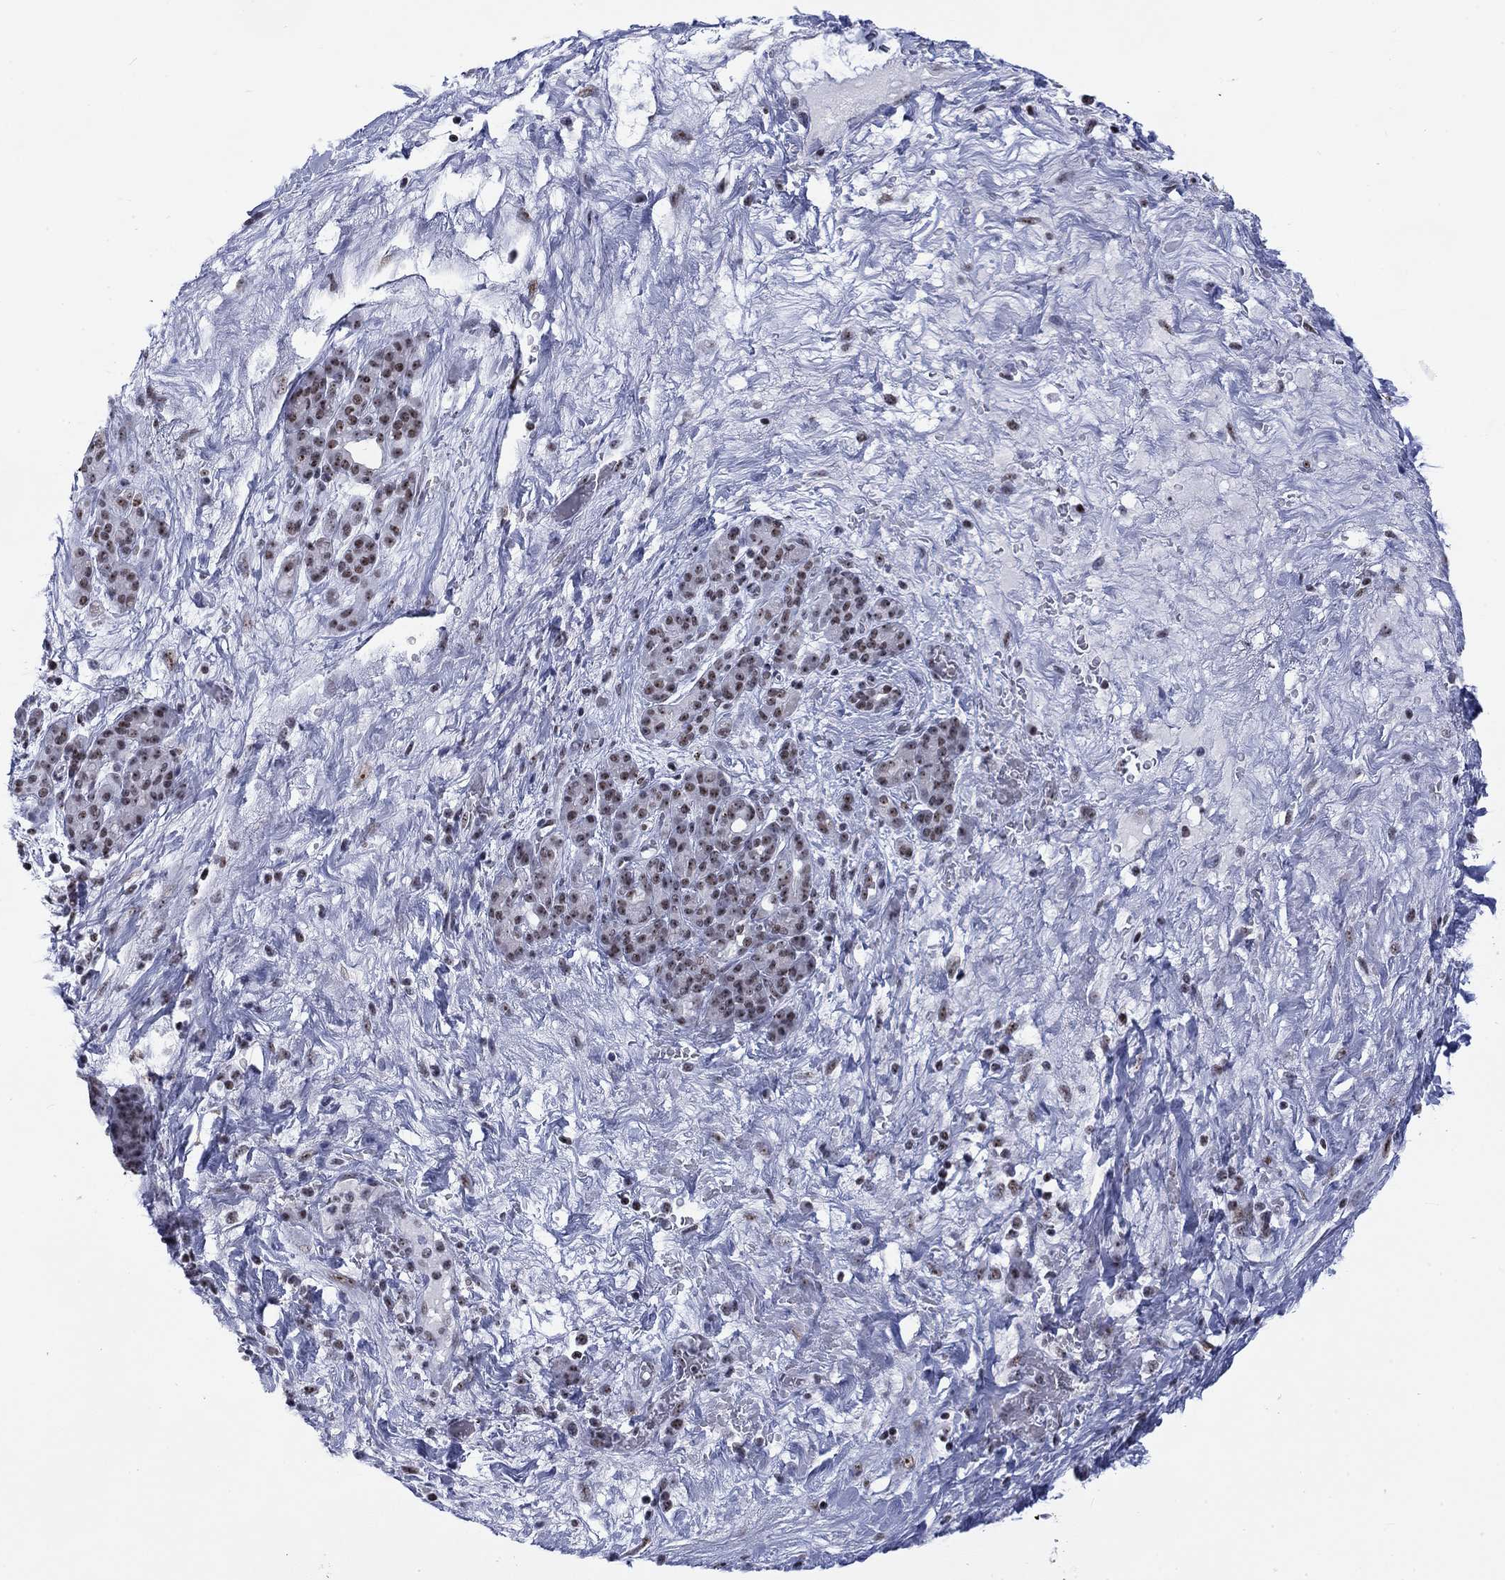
{"staining": {"intensity": "moderate", "quantity": "<25%", "location": "nuclear"}, "tissue": "pancreatic cancer", "cell_type": "Tumor cells", "image_type": "cancer", "snomed": [{"axis": "morphology", "description": "Adenocarcinoma, NOS"}, {"axis": "topography", "description": "Pancreas"}], "caption": "Tumor cells exhibit low levels of moderate nuclear positivity in approximately <25% of cells in adenocarcinoma (pancreatic). (brown staining indicates protein expression, while blue staining denotes nuclei).", "gene": "CSRNP3", "patient": {"sex": "male", "age": 44}}